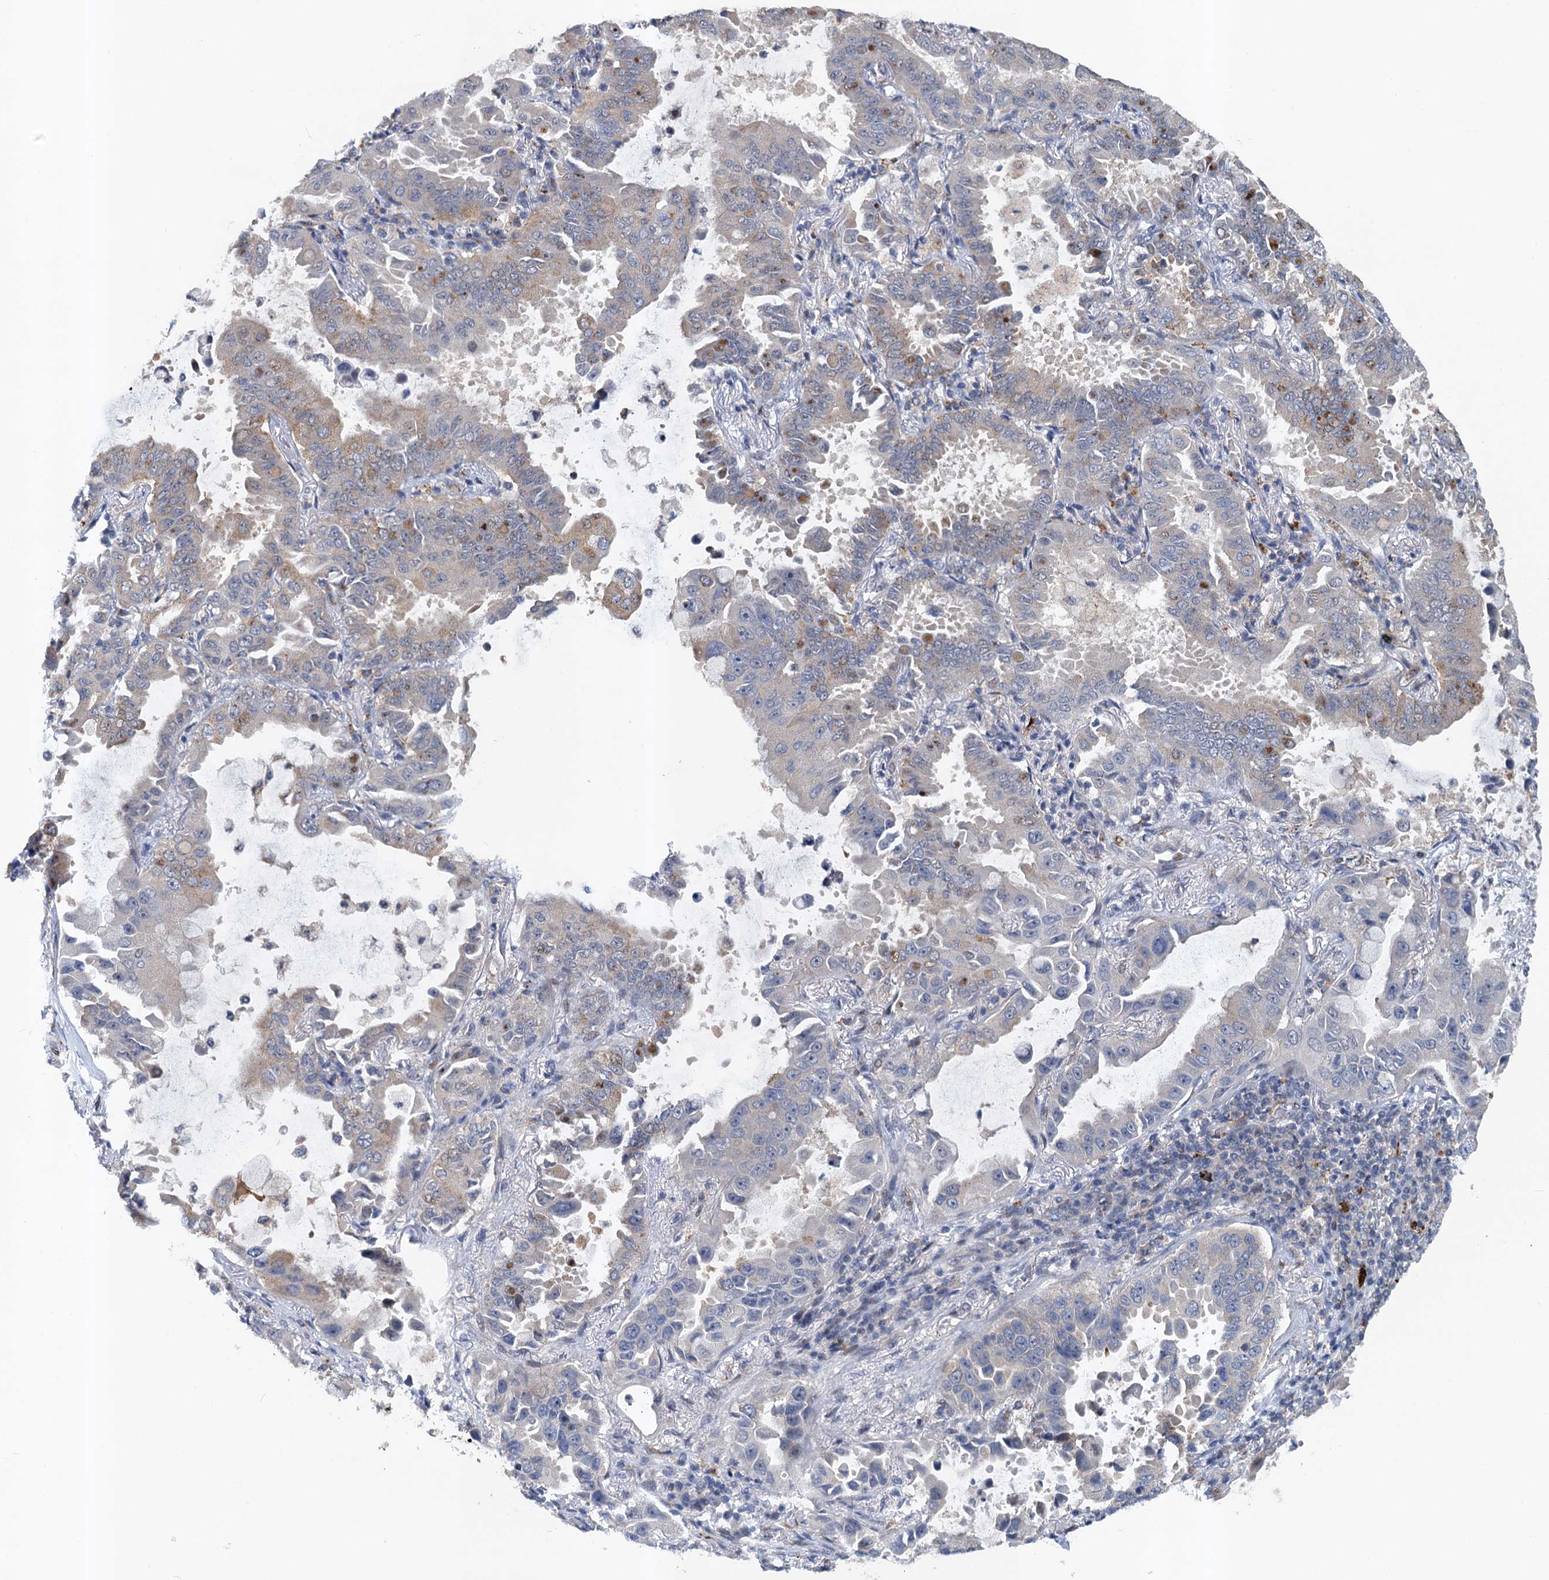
{"staining": {"intensity": "negative", "quantity": "none", "location": "none"}, "tissue": "lung cancer", "cell_type": "Tumor cells", "image_type": "cancer", "snomed": [{"axis": "morphology", "description": "Adenocarcinoma, NOS"}, {"axis": "topography", "description": "Lung"}], "caption": "Human lung cancer (adenocarcinoma) stained for a protein using IHC shows no expression in tumor cells.", "gene": "NBEA", "patient": {"sex": "male", "age": 64}}